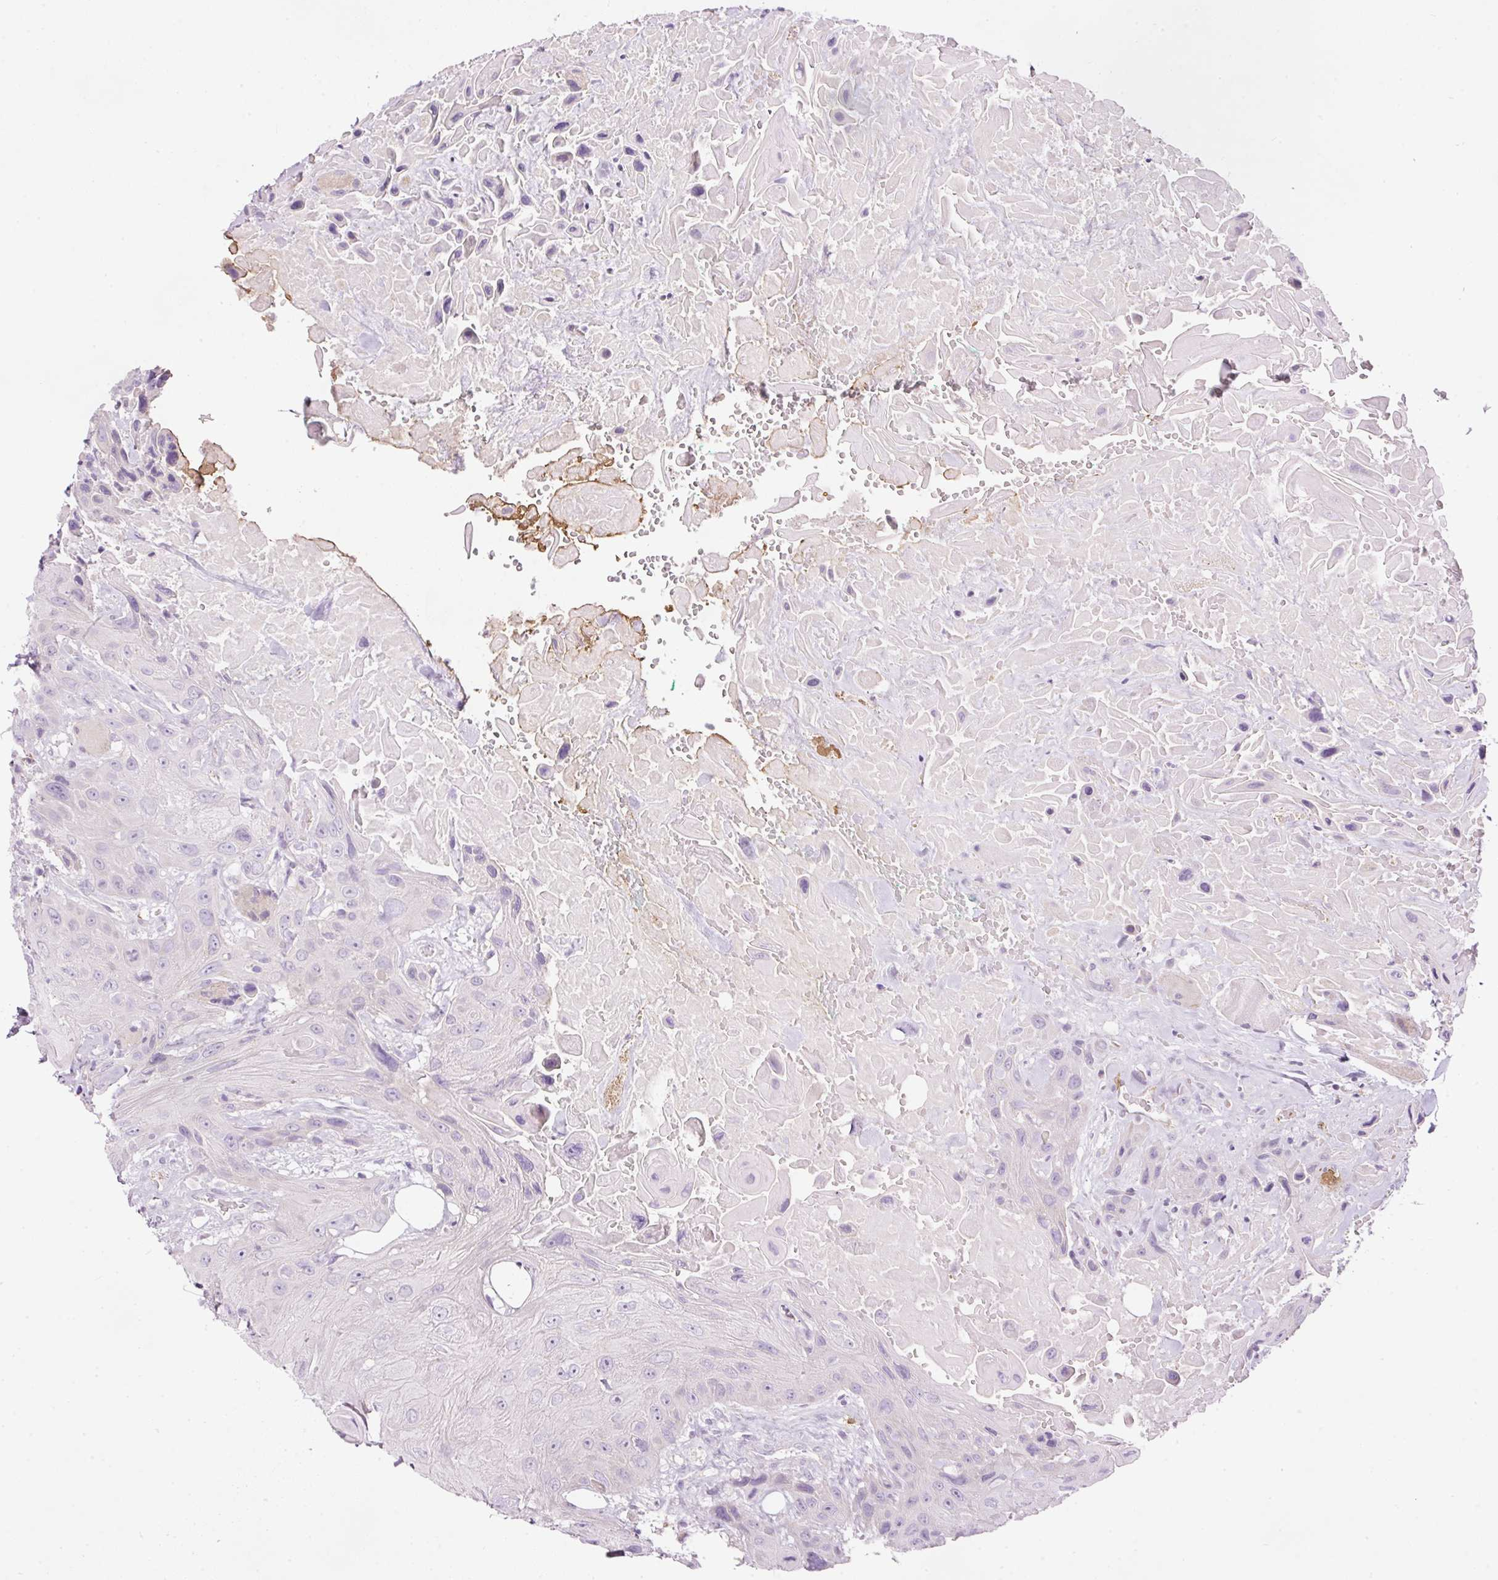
{"staining": {"intensity": "negative", "quantity": "none", "location": "none"}, "tissue": "head and neck cancer", "cell_type": "Tumor cells", "image_type": "cancer", "snomed": [{"axis": "morphology", "description": "Squamous cell carcinoma, NOS"}, {"axis": "topography", "description": "Head-Neck"}], "caption": "Tumor cells show no significant protein expression in head and neck squamous cell carcinoma.", "gene": "KPNA5", "patient": {"sex": "male", "age": 81}}